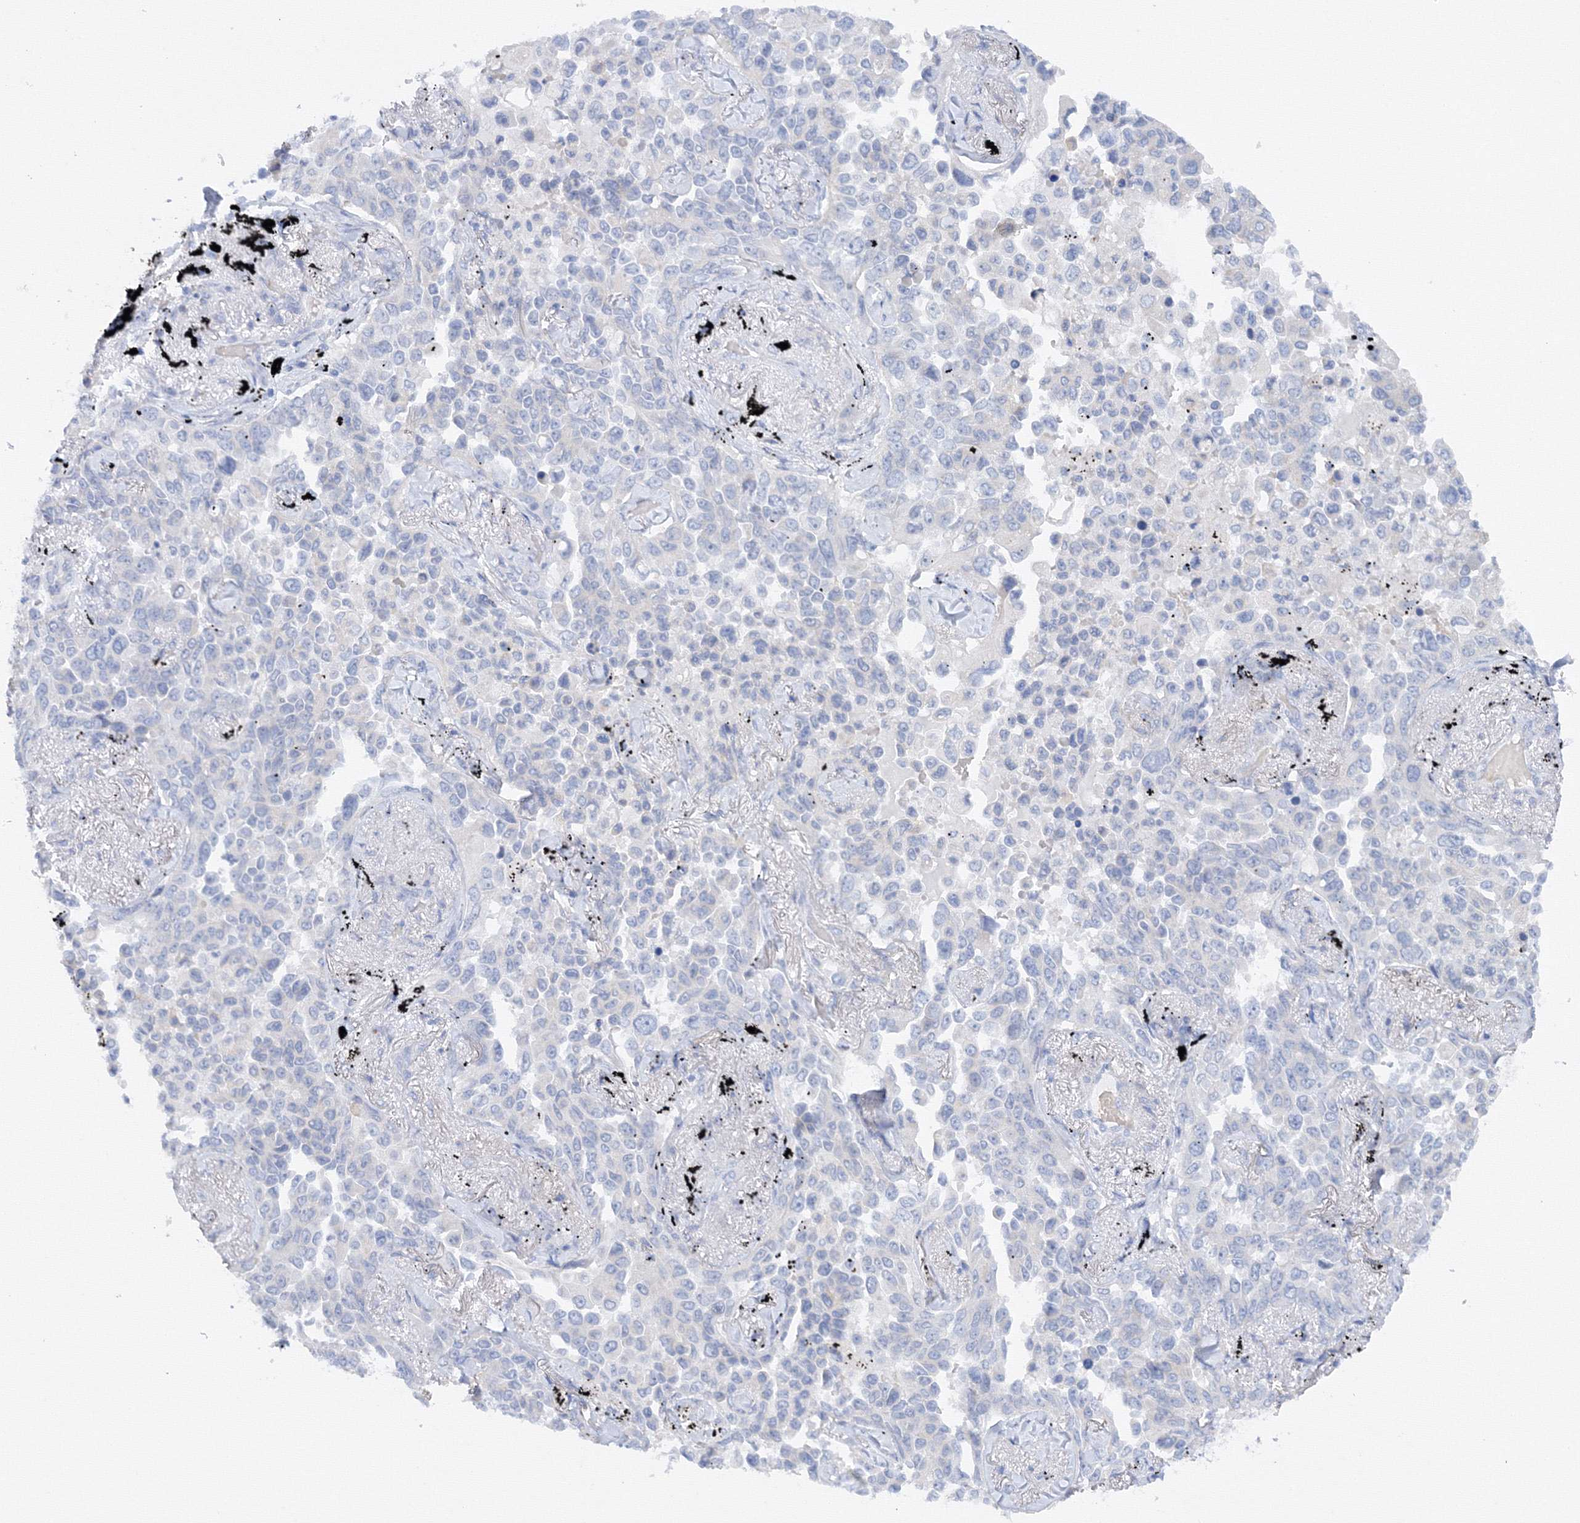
{"staining": {"intensity": "negative", "quantity": "none", "location": "none"}, "tissue": "lung cancer", "cell_type": "Tumor cells", "image_type": "cancer", "snomed": [{"axis": "morphology", "description": "Adenocarcinoma, NOS"}, {"axis": "topography", "description": "Lung"}], "caption": "Immunohistochemistry of human adenocarcinoma (lung) shows no staining in tumor cells.", "gene": "TAMM41", "patient": {"sex": "female", "age": 67}}